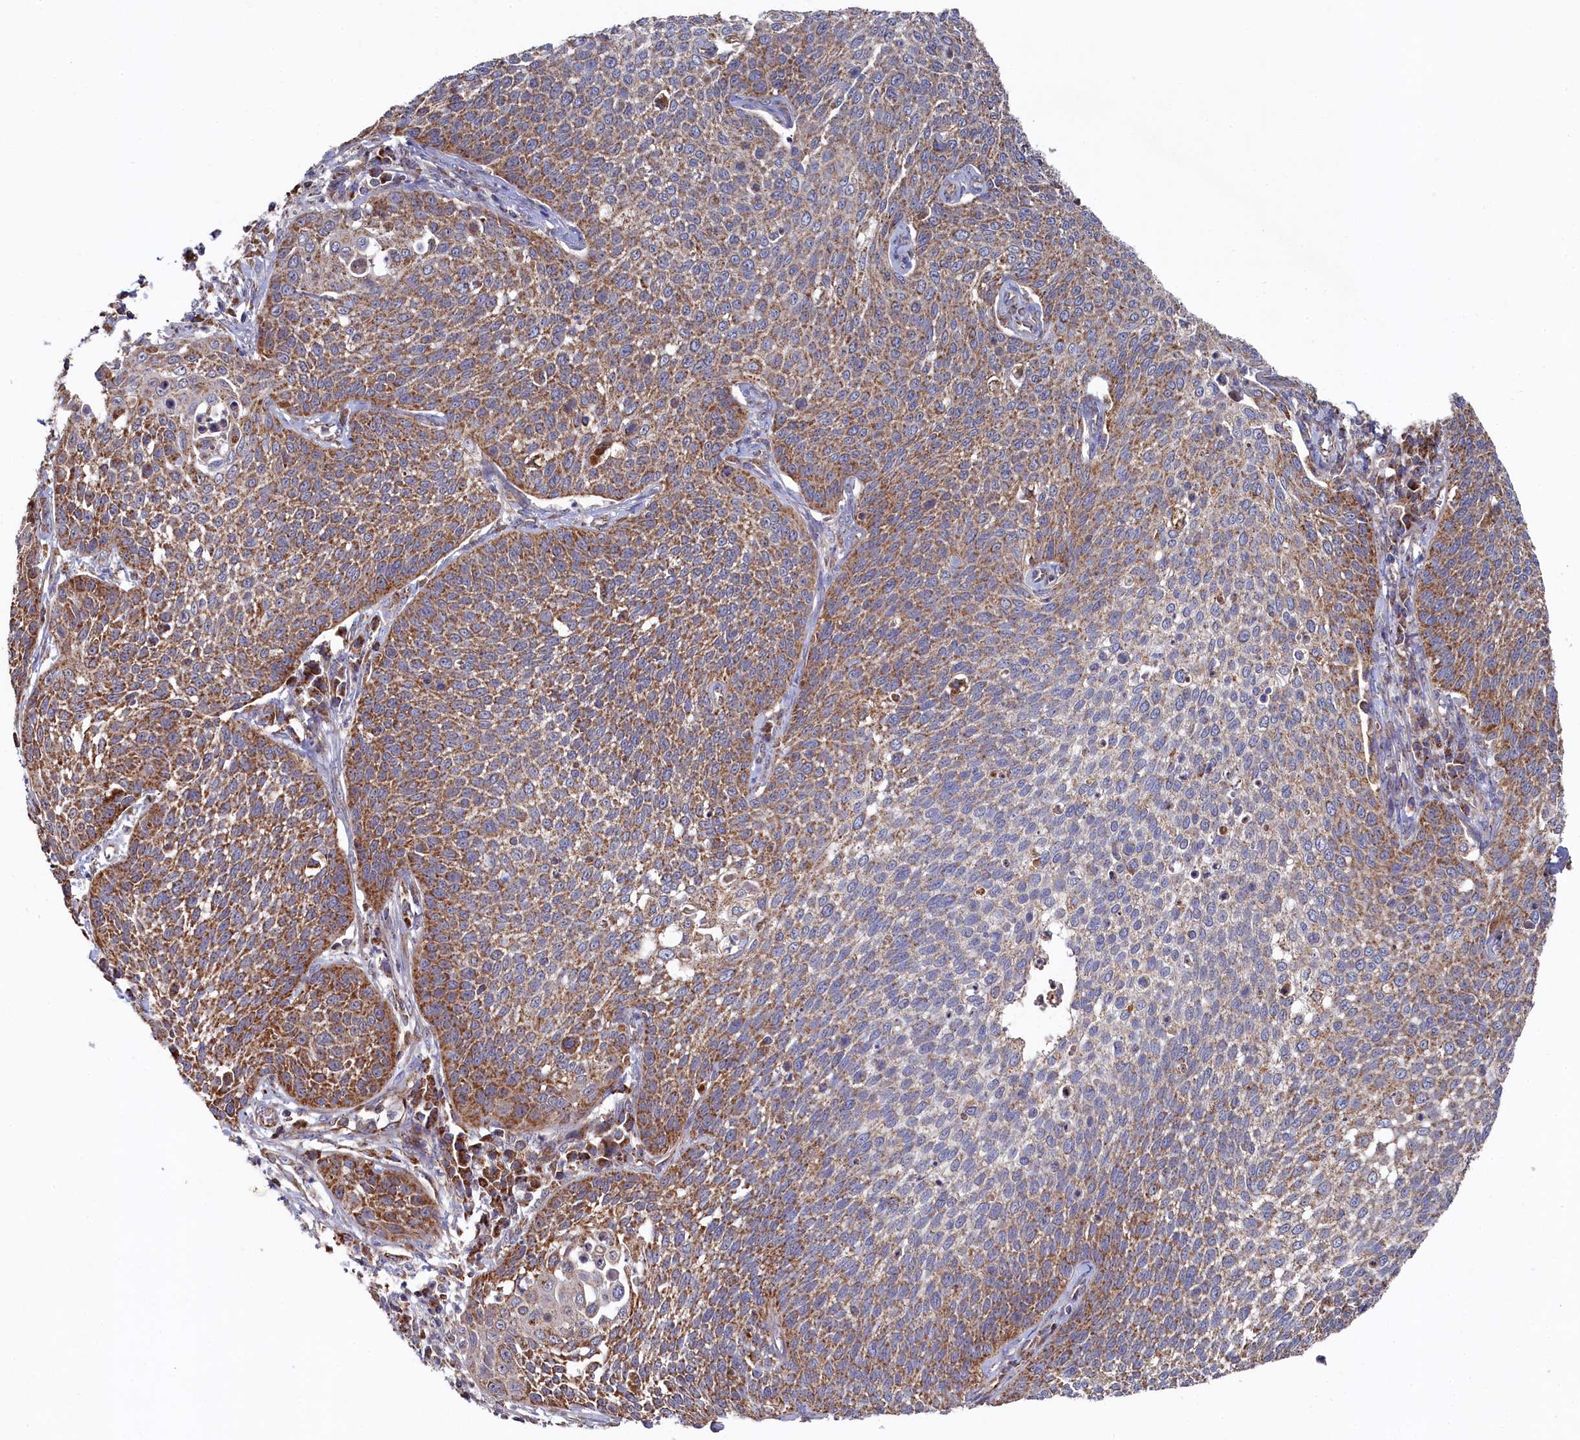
{"staining": {"intensity": "moderate", "quantity": ">75%", "location": "cytoplasmic/membranous"}, "tissue": "cervical cancer", "cell_type": "Tumor cells", "image_type": "cancer", "snomed": [{"axis": "morphology", "description": "Squamous cell carcinoma, NOS"}, {"axis": "topography", "description": "Cervix"}], "caption": "The image reveals immunohistochemical staining of squamous cell carcinoma (cervical). There is moderate cytoplasmic/membranous staining is present in about >75% of tumor cells.", "gene": "HAUS2", "patient": {"sex": "female", "age": 34}}